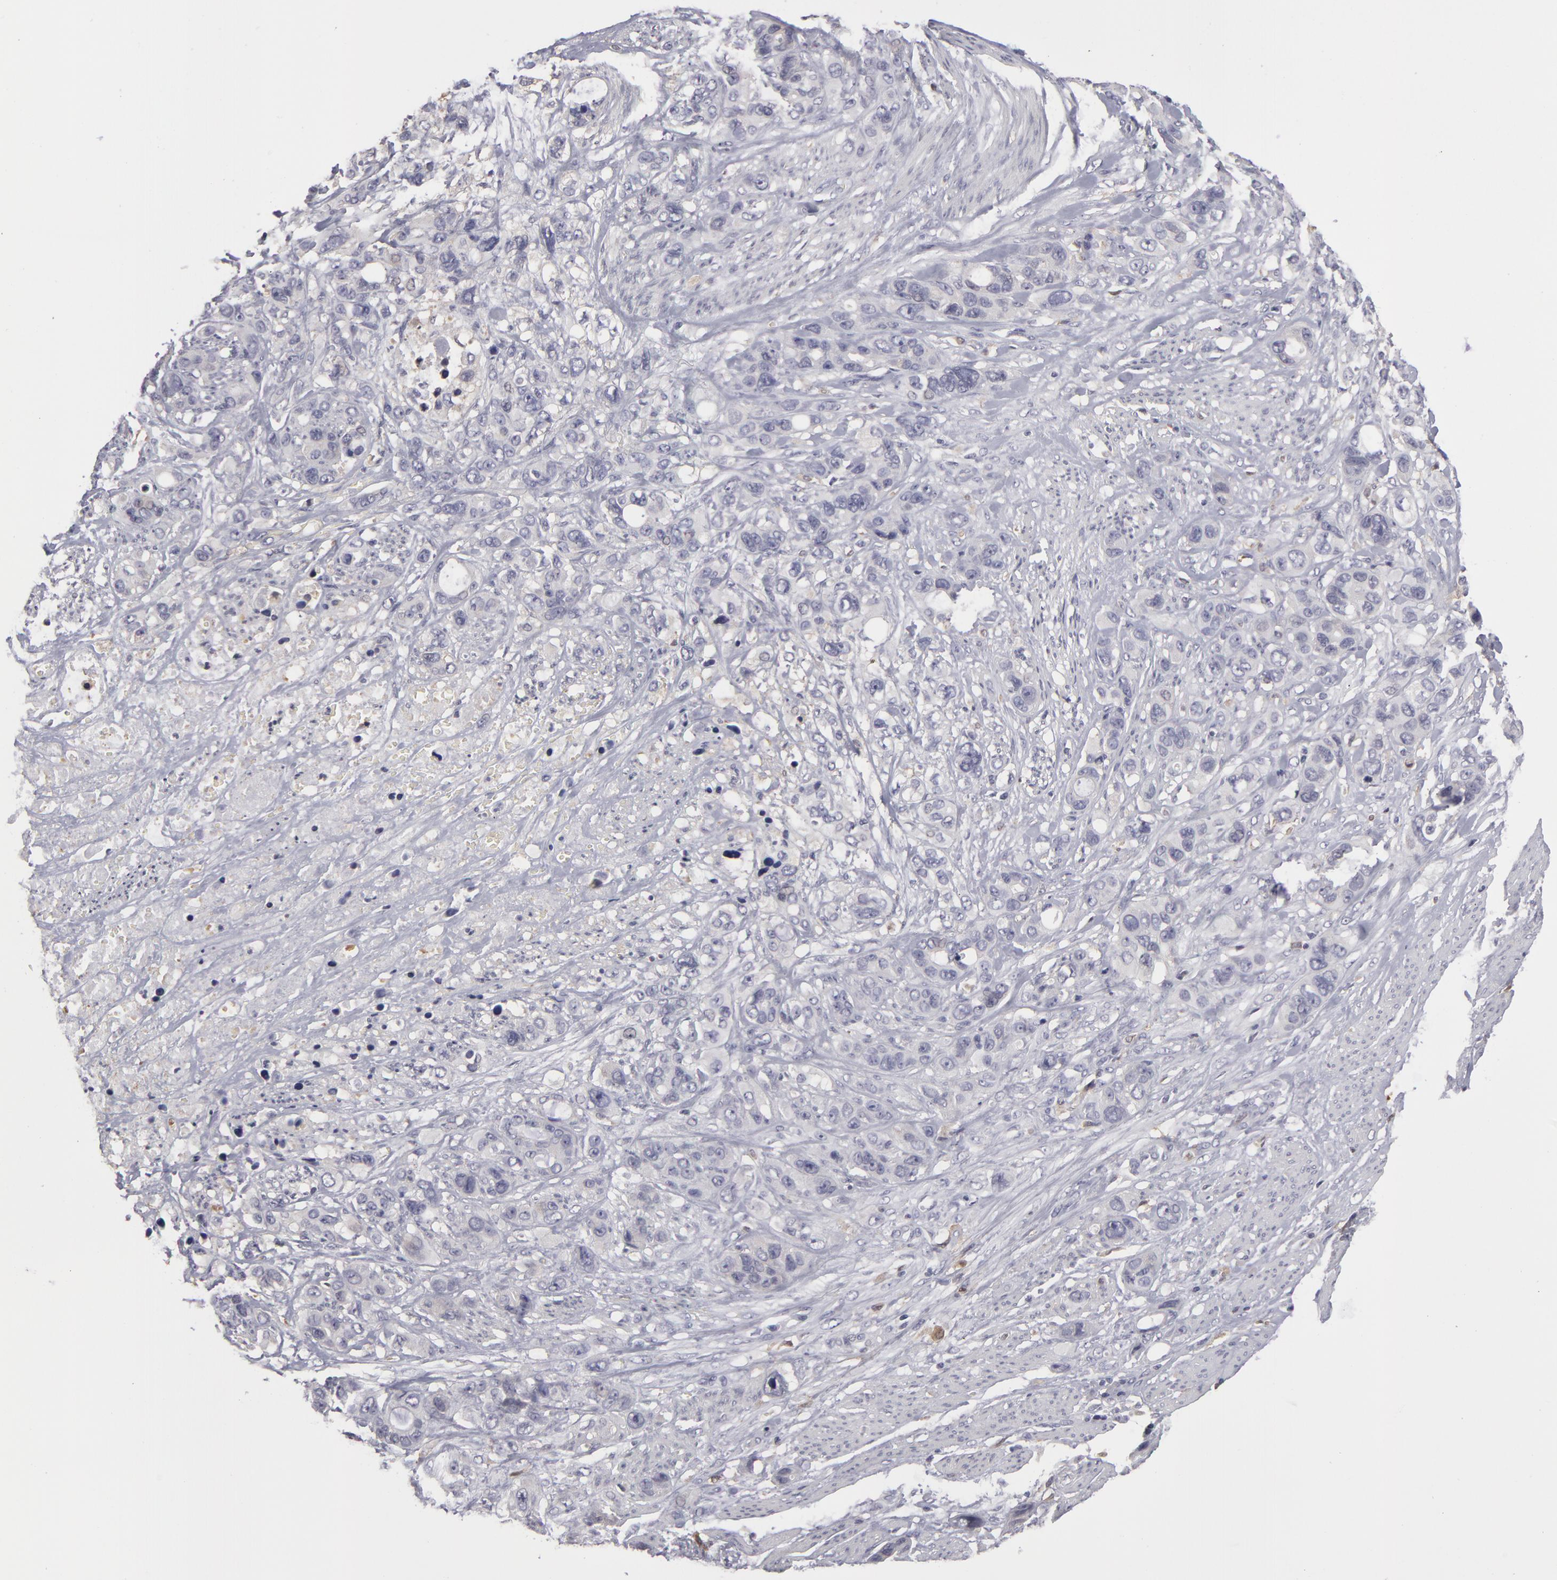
{"staining": {"intensity": "negative", "quantity": "none", "location": "none"}, "tissue": "stomach cancer", "cell_type": "Tumor cells", "image_type": "cancer", "snomed": [{"axis": "morphology", "description": "Adenocarcinoma, NOS"}, {"axis": "topography", "description": "Stomach, upper"}], "caption": "Immunohistochemistry (IHC) image of human adenocarcinoma (stomach) stained for a protein (brown), which shows no positivity in tumor cells.", "gene": "GNPDA1", "patient": {"sex": "male", "age": 47}}